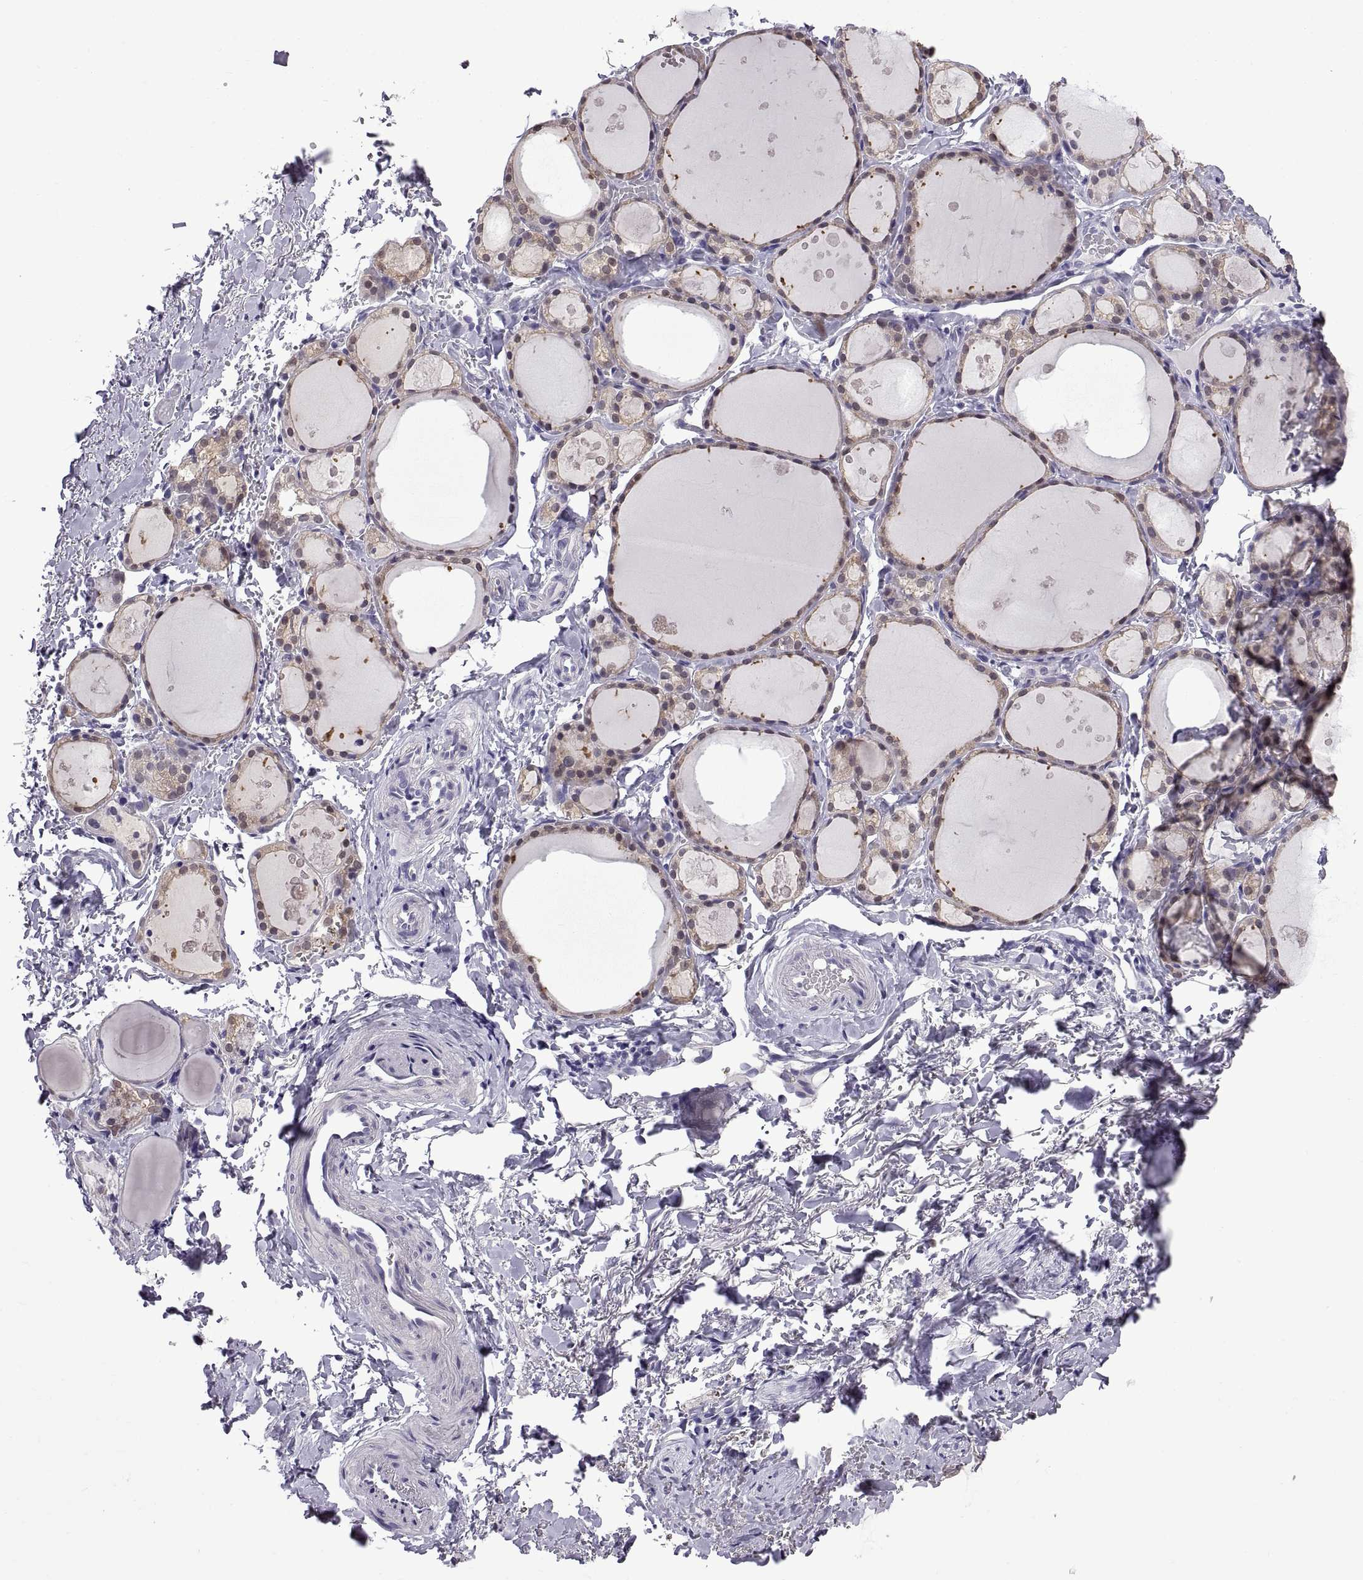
{"staining": {"intensity": "weak", "quantity": "25%-75%", "location": "cytoplasmic/membranous"}, "tissue": "thyroid gland", "cell_type": "Glandular cells", "image_type": "normal", "snomed": [{"axis": "morphology", "description": "Normal tissue, NOS"}, {"axis": "topography", "description": "Thyroid gland"}], "caption": "Immunohistochemical staining of normal human thyroid gland reveals weak cytoplasmic/membranous protein positivity in approximately 25%-75% of glandular cells.", "gene": "SPDYE10", "patient": {"sex": "male", "age": 68}}